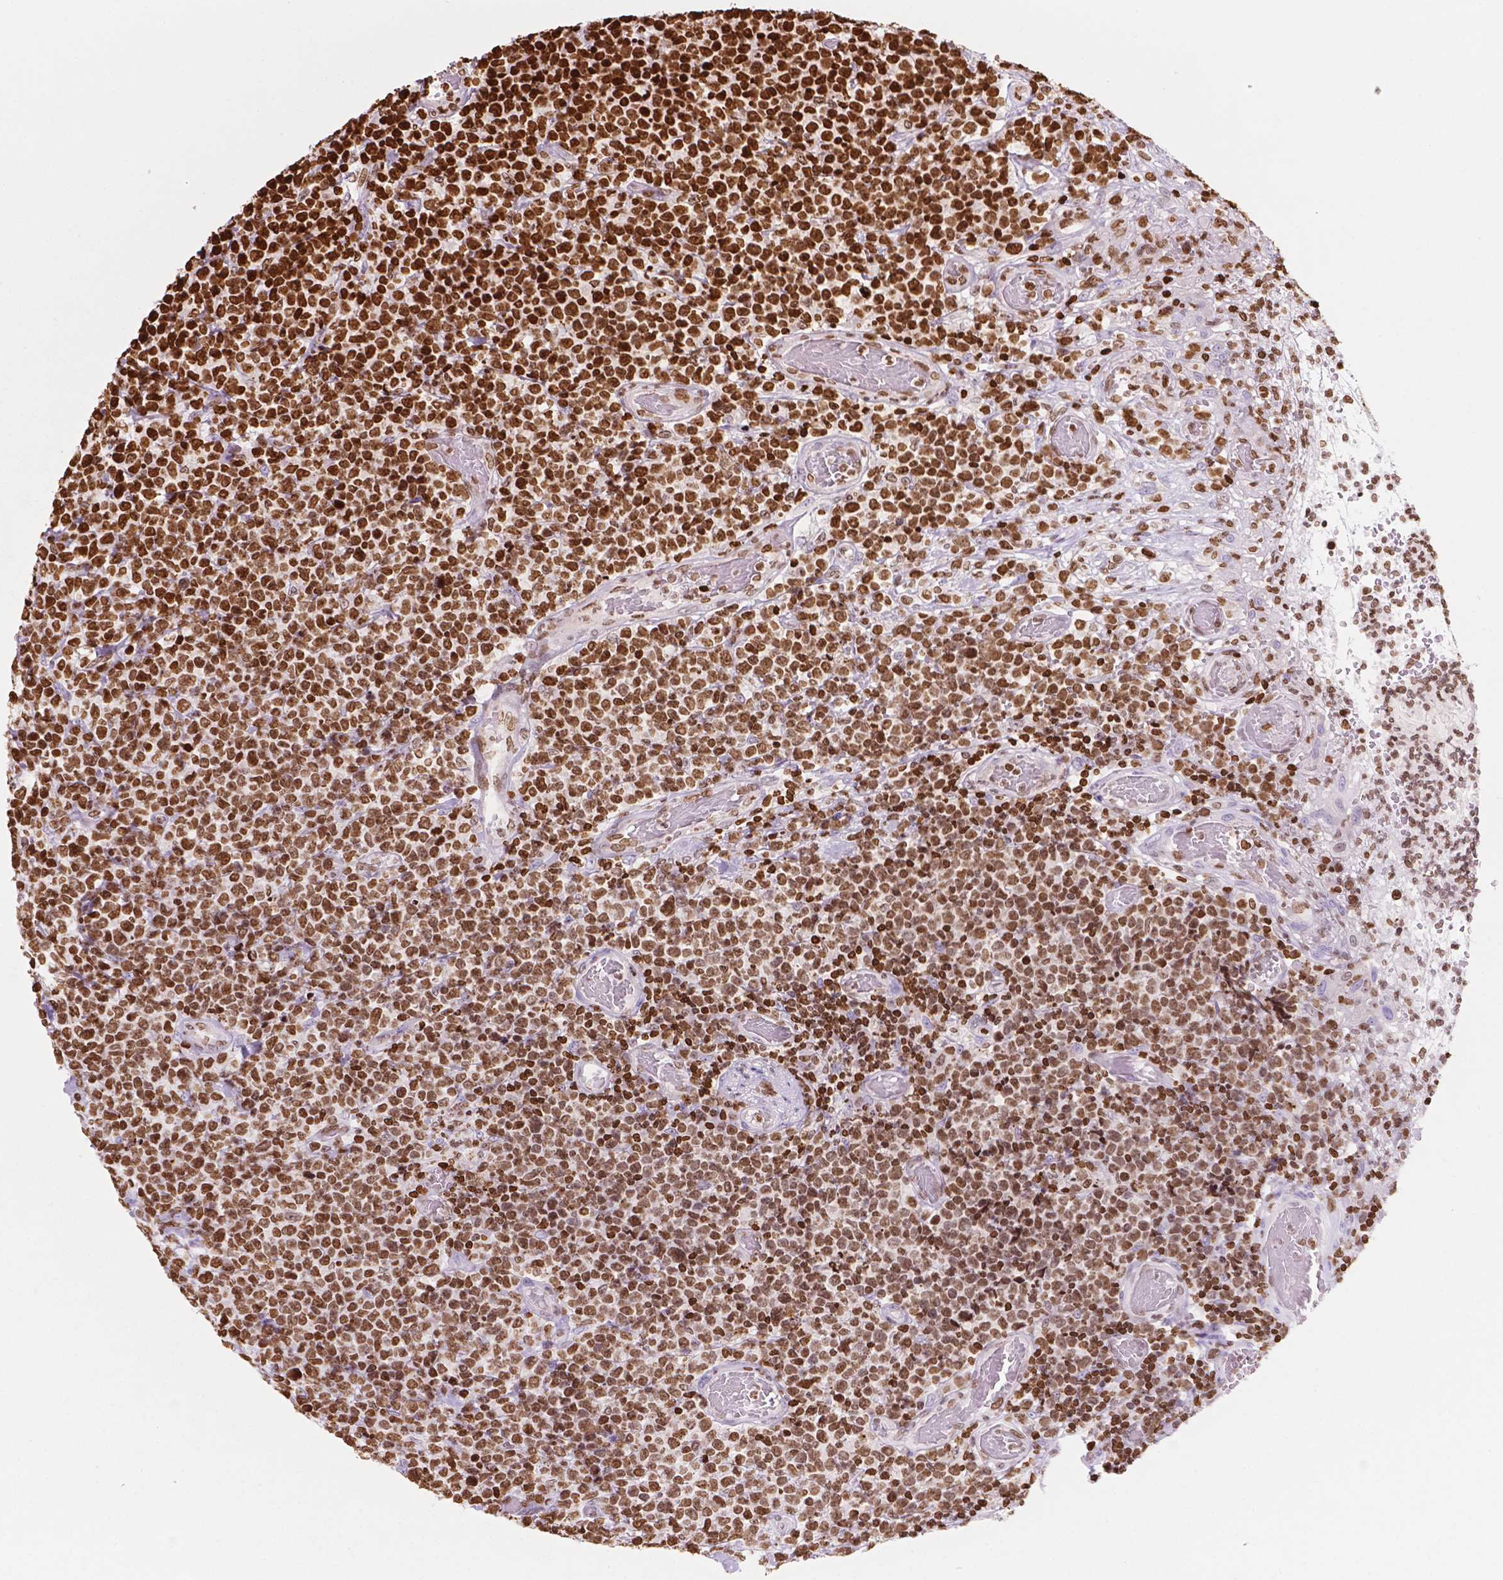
{"staining": {"intensity": "strong", "quantity": ">75%", "location": "nuclear"}, "tissue": "lymphoma", "cell_type": "Tumor cells", "image_type": "cancer", "snomed": [{"axis": "morphology", "description": "Malignant lymphoma, non-Hodgkin's type, High grade"}, {"axis": "topography", "description": "Soft tissue"}], "caption": "A histopathology image showing strong nuclear expression in approximately >75% of tumor cells in malignant lymphoma, non-Hodgkin's type (high-grade), as visualized by brown immunohistochemical staining.", "gene": "CBY3", "patient": {"sex": "female", "age": 56}}